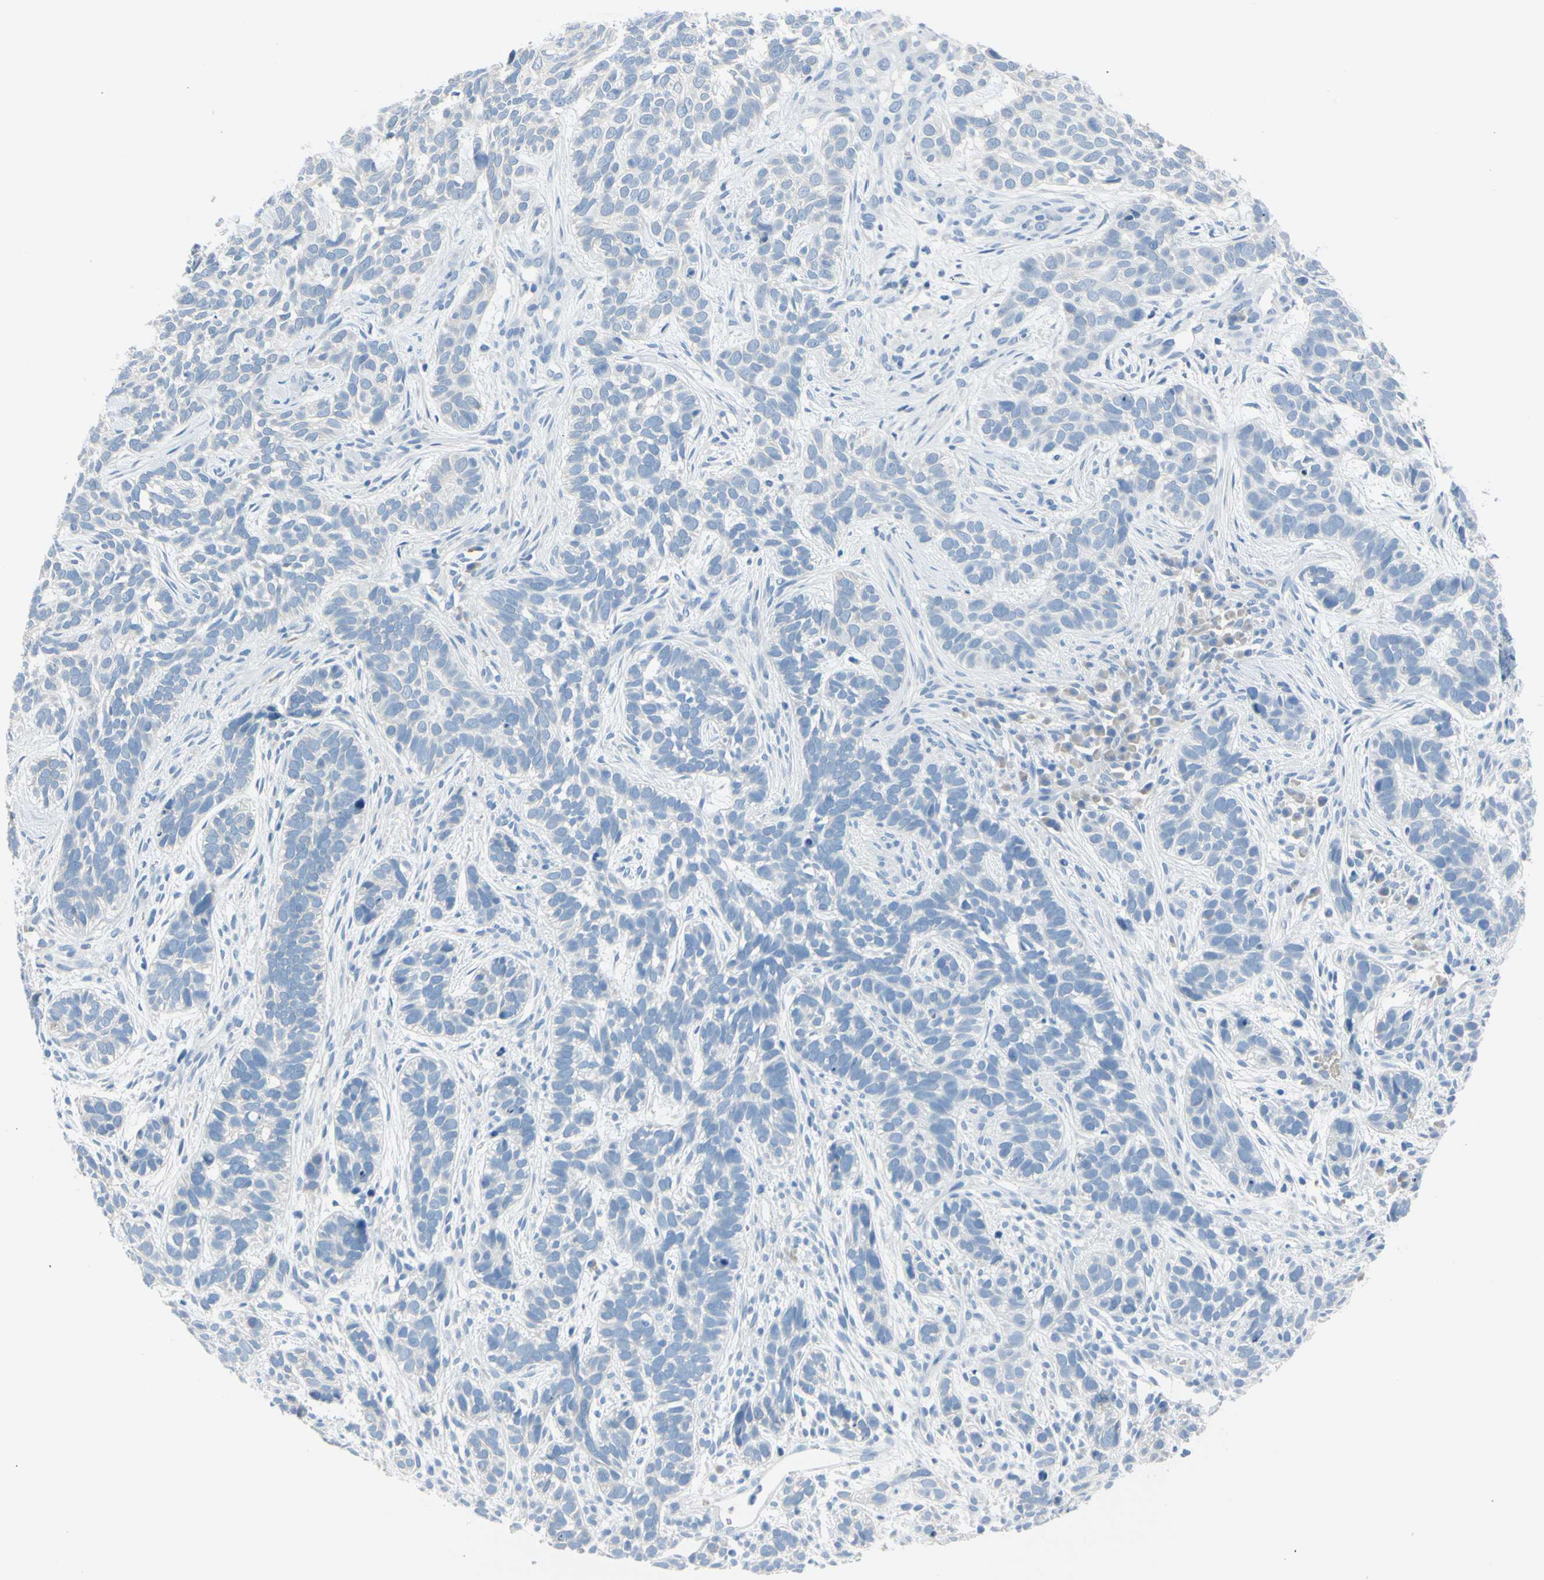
{"staining": {"intensity": "negative", "quantity": "none", "location": "none"}, "tissue": "skin cancer", "cell_type": "Tumor cells", "image_type": "cancer", "snomed": [{"axis": "morphology", "description": "Basal cell carcinoma"}, {"axis": "topography", "description": "Skin"}], "caption": "DAB (3,3'-diaminobenzidine) immunohistochemical staining of skin cancer exhibits no significant staining in tumor cells.", "gene": "DCT", "patient": {"sex": "male", "age": 87}}